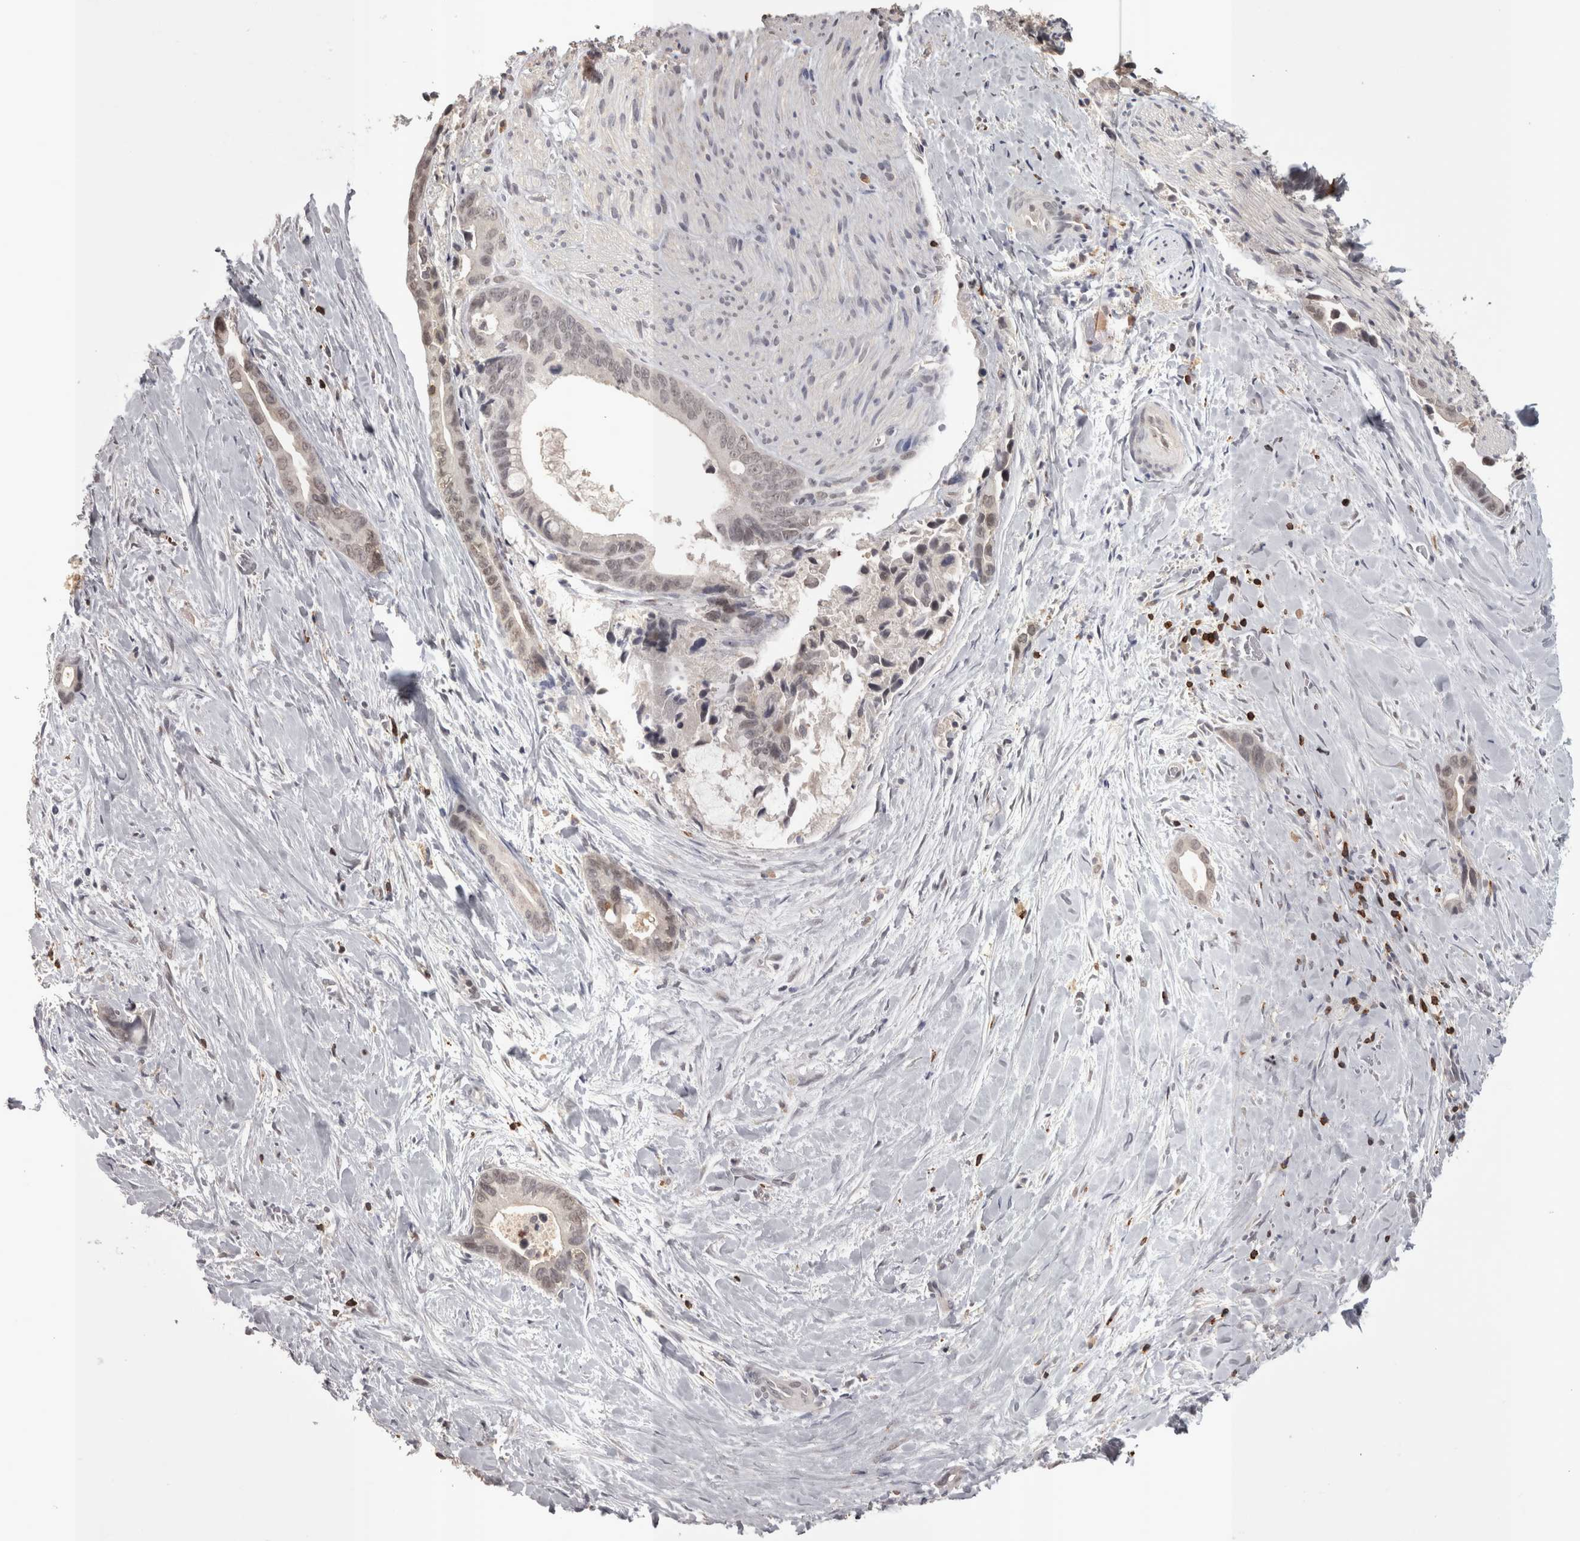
{"staining": {"intensity": "weak", "quantity": "25%-75%", "location": "nuclear"}, "tissue": "liver cancer", "cell_type": "Tumor cells", "image_type": "cancer", "snomed": [{"axis": "morphology", "description": "Cholangiocarcinoma"}, {"axis": "topography", "description": "Liver"}], "caption": "The histopathology image reveals immunohistochemical staining of cholangiocarcinoma (liver). There is weak nuclear positivity is seen in about 25%-75% of tumor cells.", "gene": "SKAP1", "patient": {"sex": "female", "age": 55}}